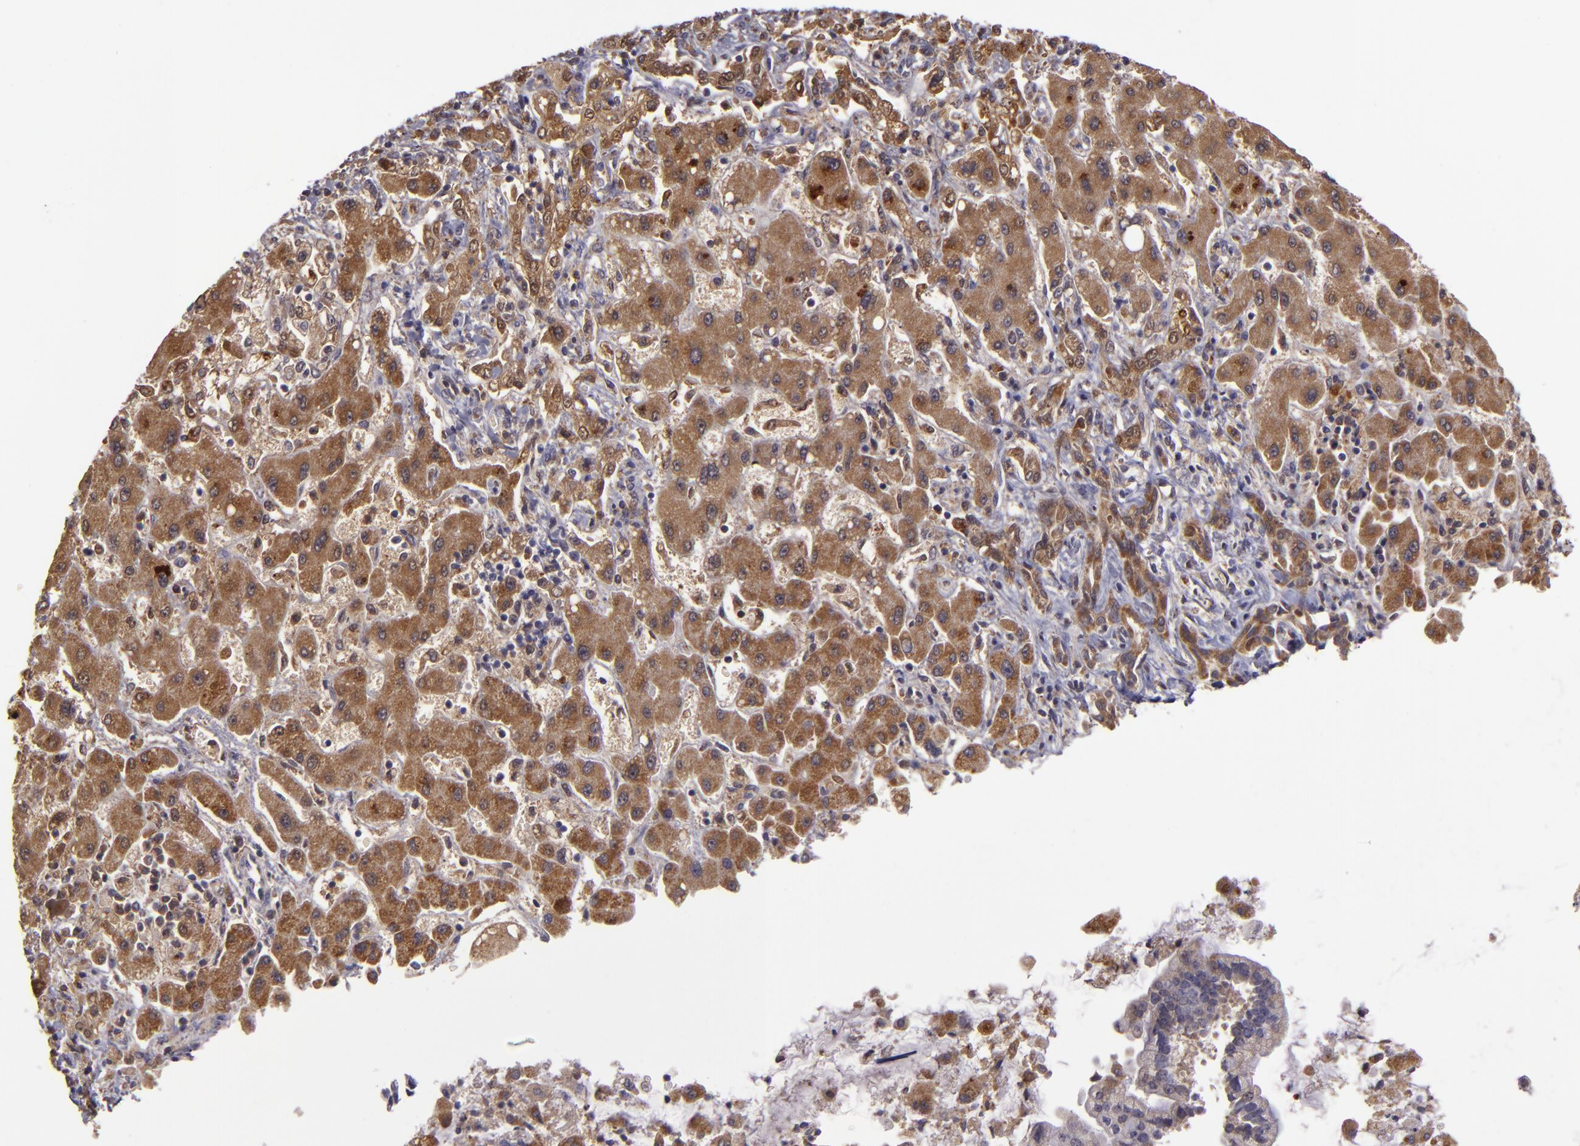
{"staining": {"intensity": "moderate", "quantity": ">75%", "location": "cytoplasmic/membranous"}, "tissue": "liver cancer", "cell_type": "Tumor cells", "image_type": "cancer", "snomed": [{"axis": "morphology", "description": "Cholangiocarcinoma"}, {"axis": "topography", "description": "Liver"}], "caption": "A brown stain shows moderate cytoplasmic/membranous positivity of a protein in cholangiocarcinoma (liver) tumor cells.", "gene": "FHIT", "patient": {"sex": "male", "age": 50}}